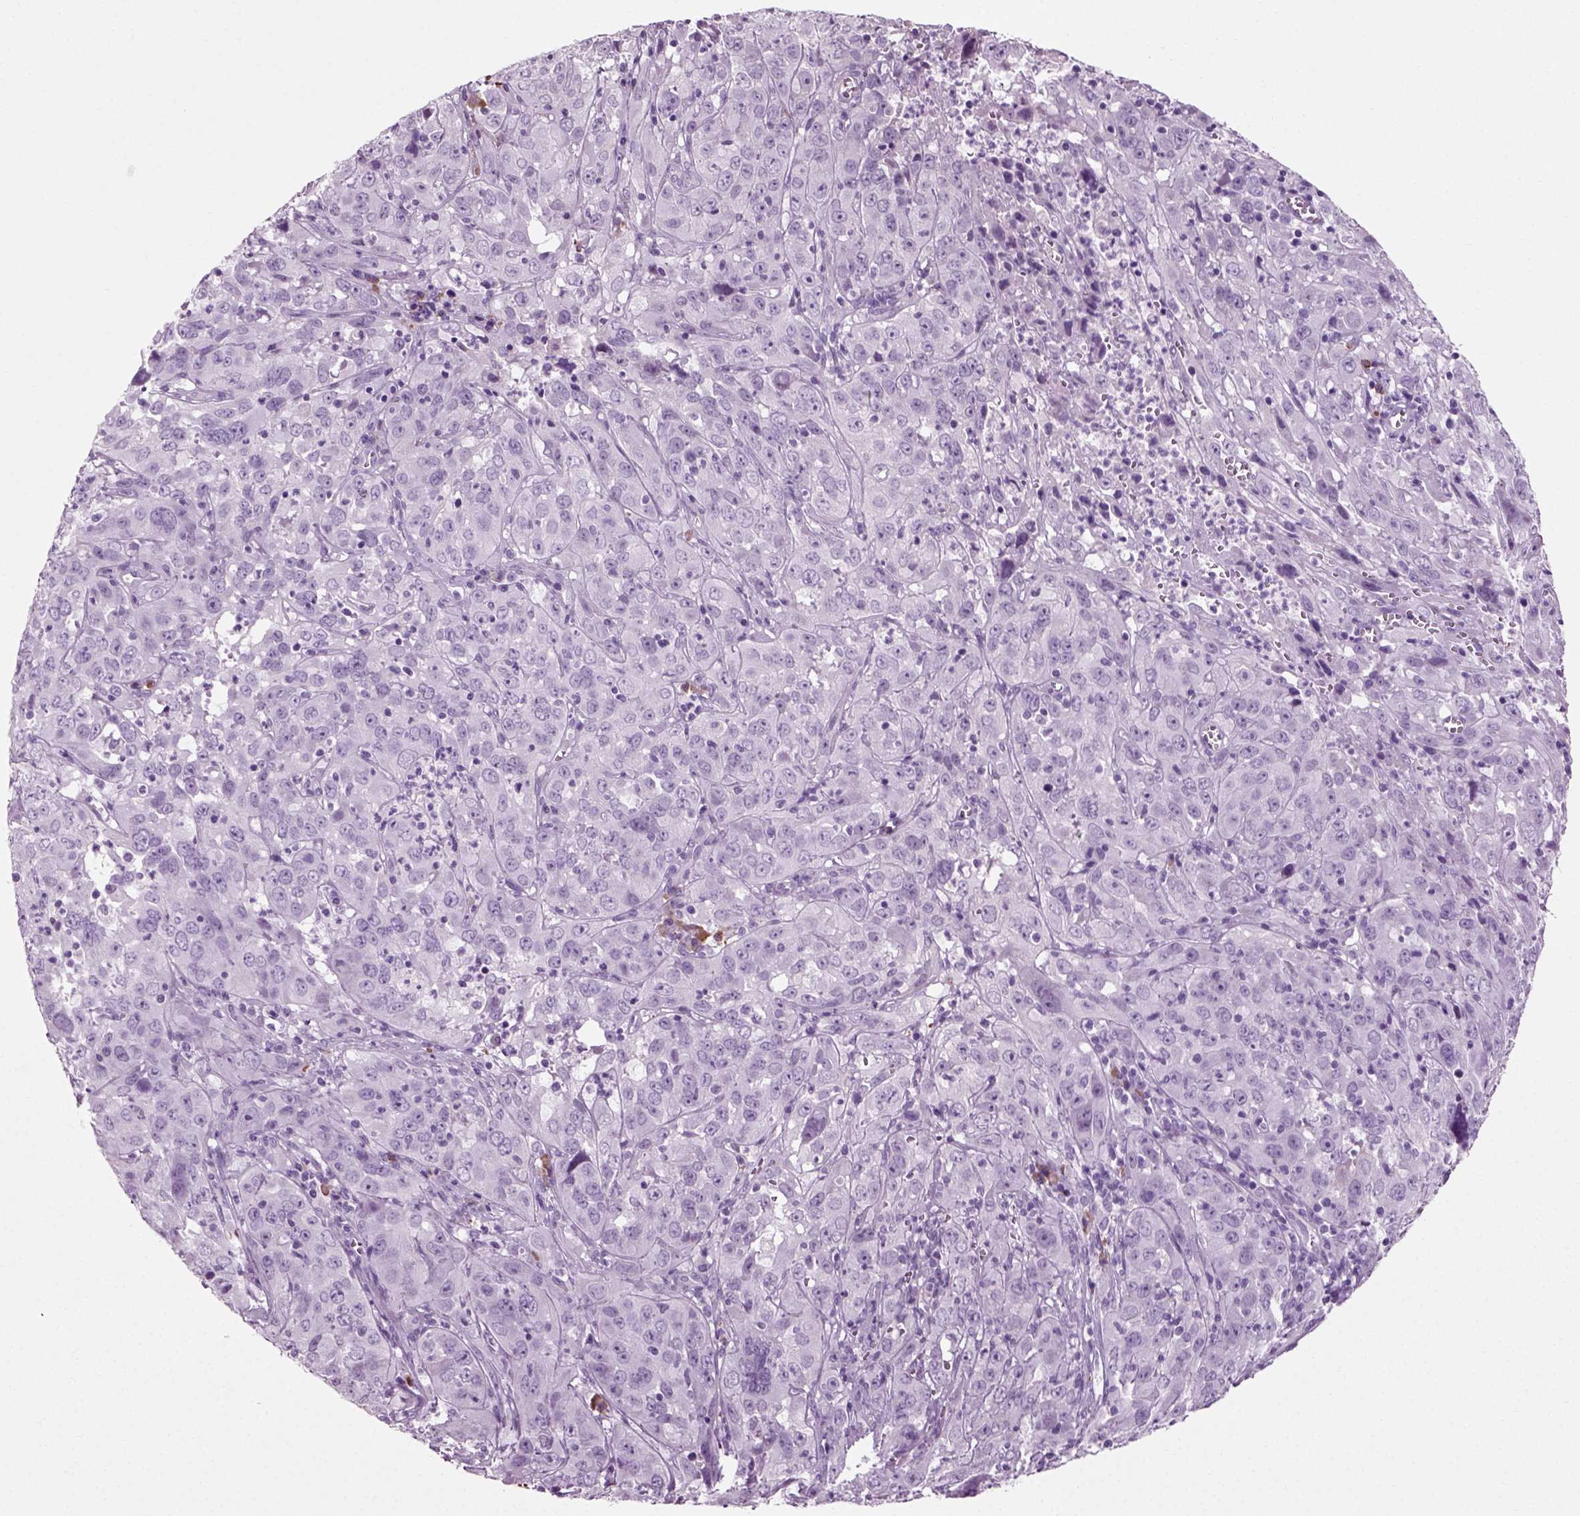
{"staining": {"intensity": "negative", "quantity": "none", "location": "none"}, "tissue": "cervical cancer", "cell_type": "Tumor cells", "image_type": "cancer", "snomed": [{"axis": "morphology", "description": "Squamous cell carcinoma, NOS"}, {"axis": "topography", "description": "Cervix"}], "caption": "The immunohistochemistry micrograph has no significant positivity in tumor cells of cervical cancer (squamous cell carcinoma) tissue.", "gene": "SLC26A8", "patient": {"sex": "female", "age": 32}}